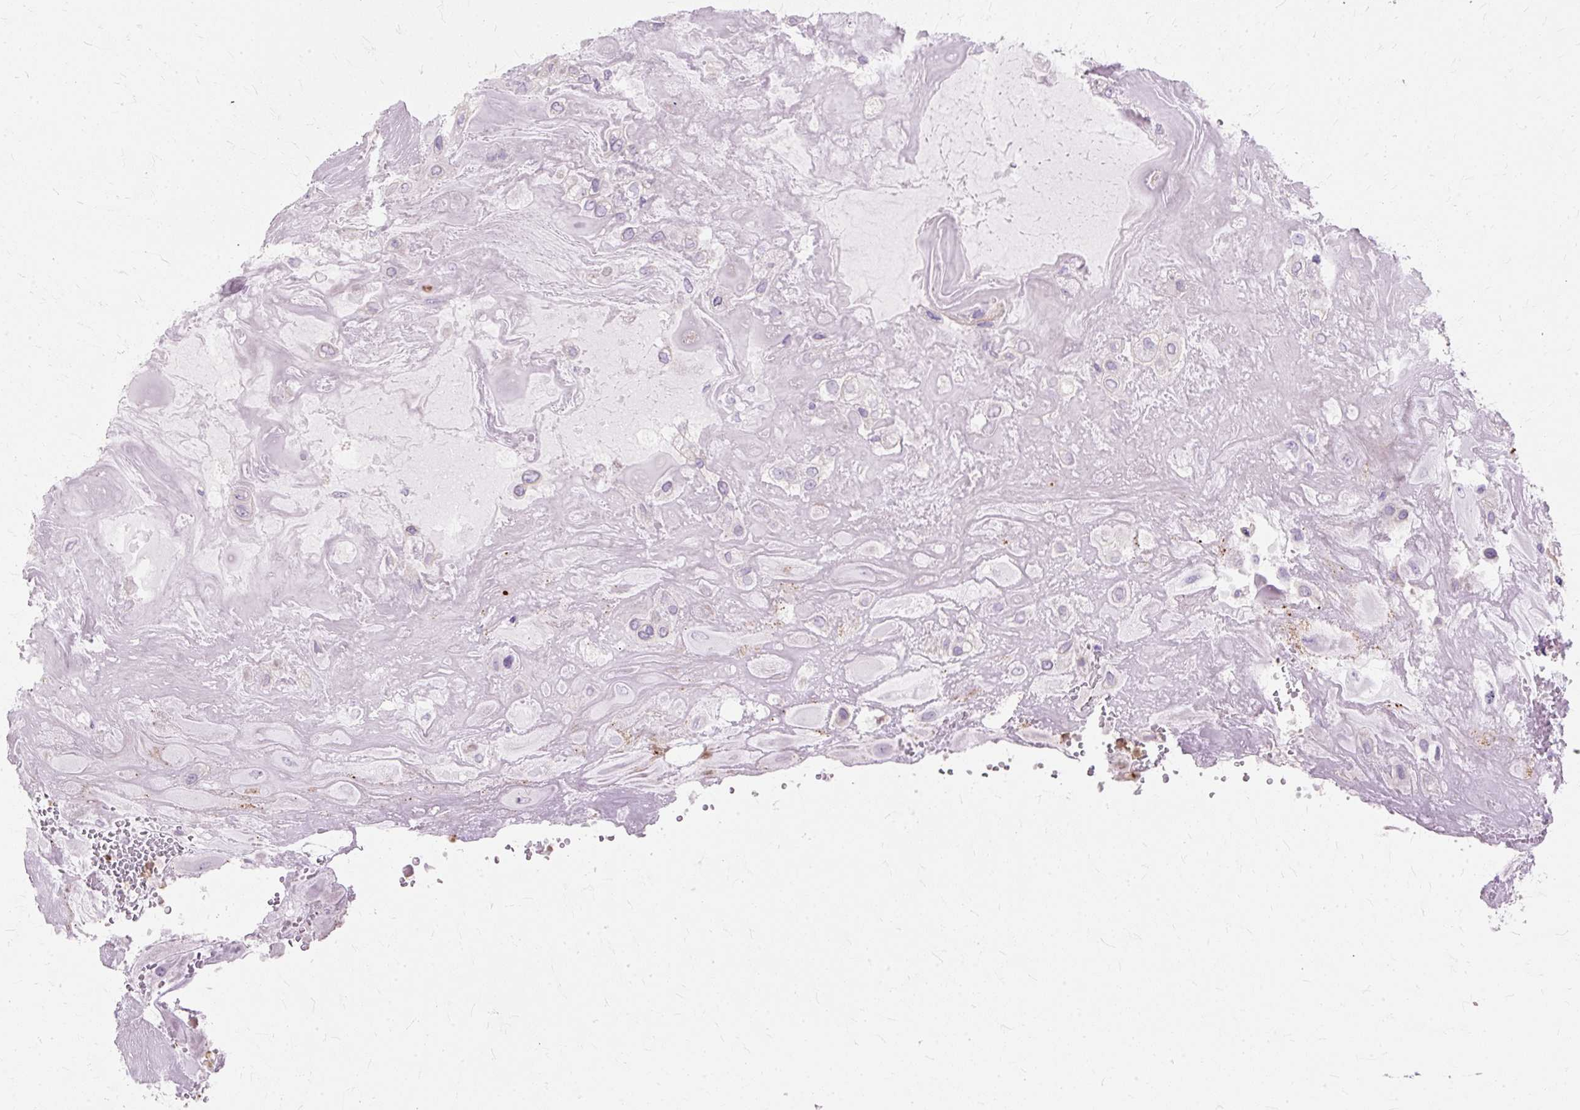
{"staining": {"intensity": "negative", "quantity": "none", "location": "none"}, "tissue": "placenta", "cell_type": "Decidual cells", "image_type": "normal", "snomed": [{"axis": "morphology", "description": "Normal tissue, NOS"}, {"axis": "topography", "description": "Placenta"}], "caption": "Immunohistochemistry (IHC) micrograph of normal human placenta stained for a protein (brown), which displays no staining in decidual cells. (DAB immunohistochemistry, high magnification).", "gene": "DEFA1B", "patient": {"sex": "female", "age": 32}}